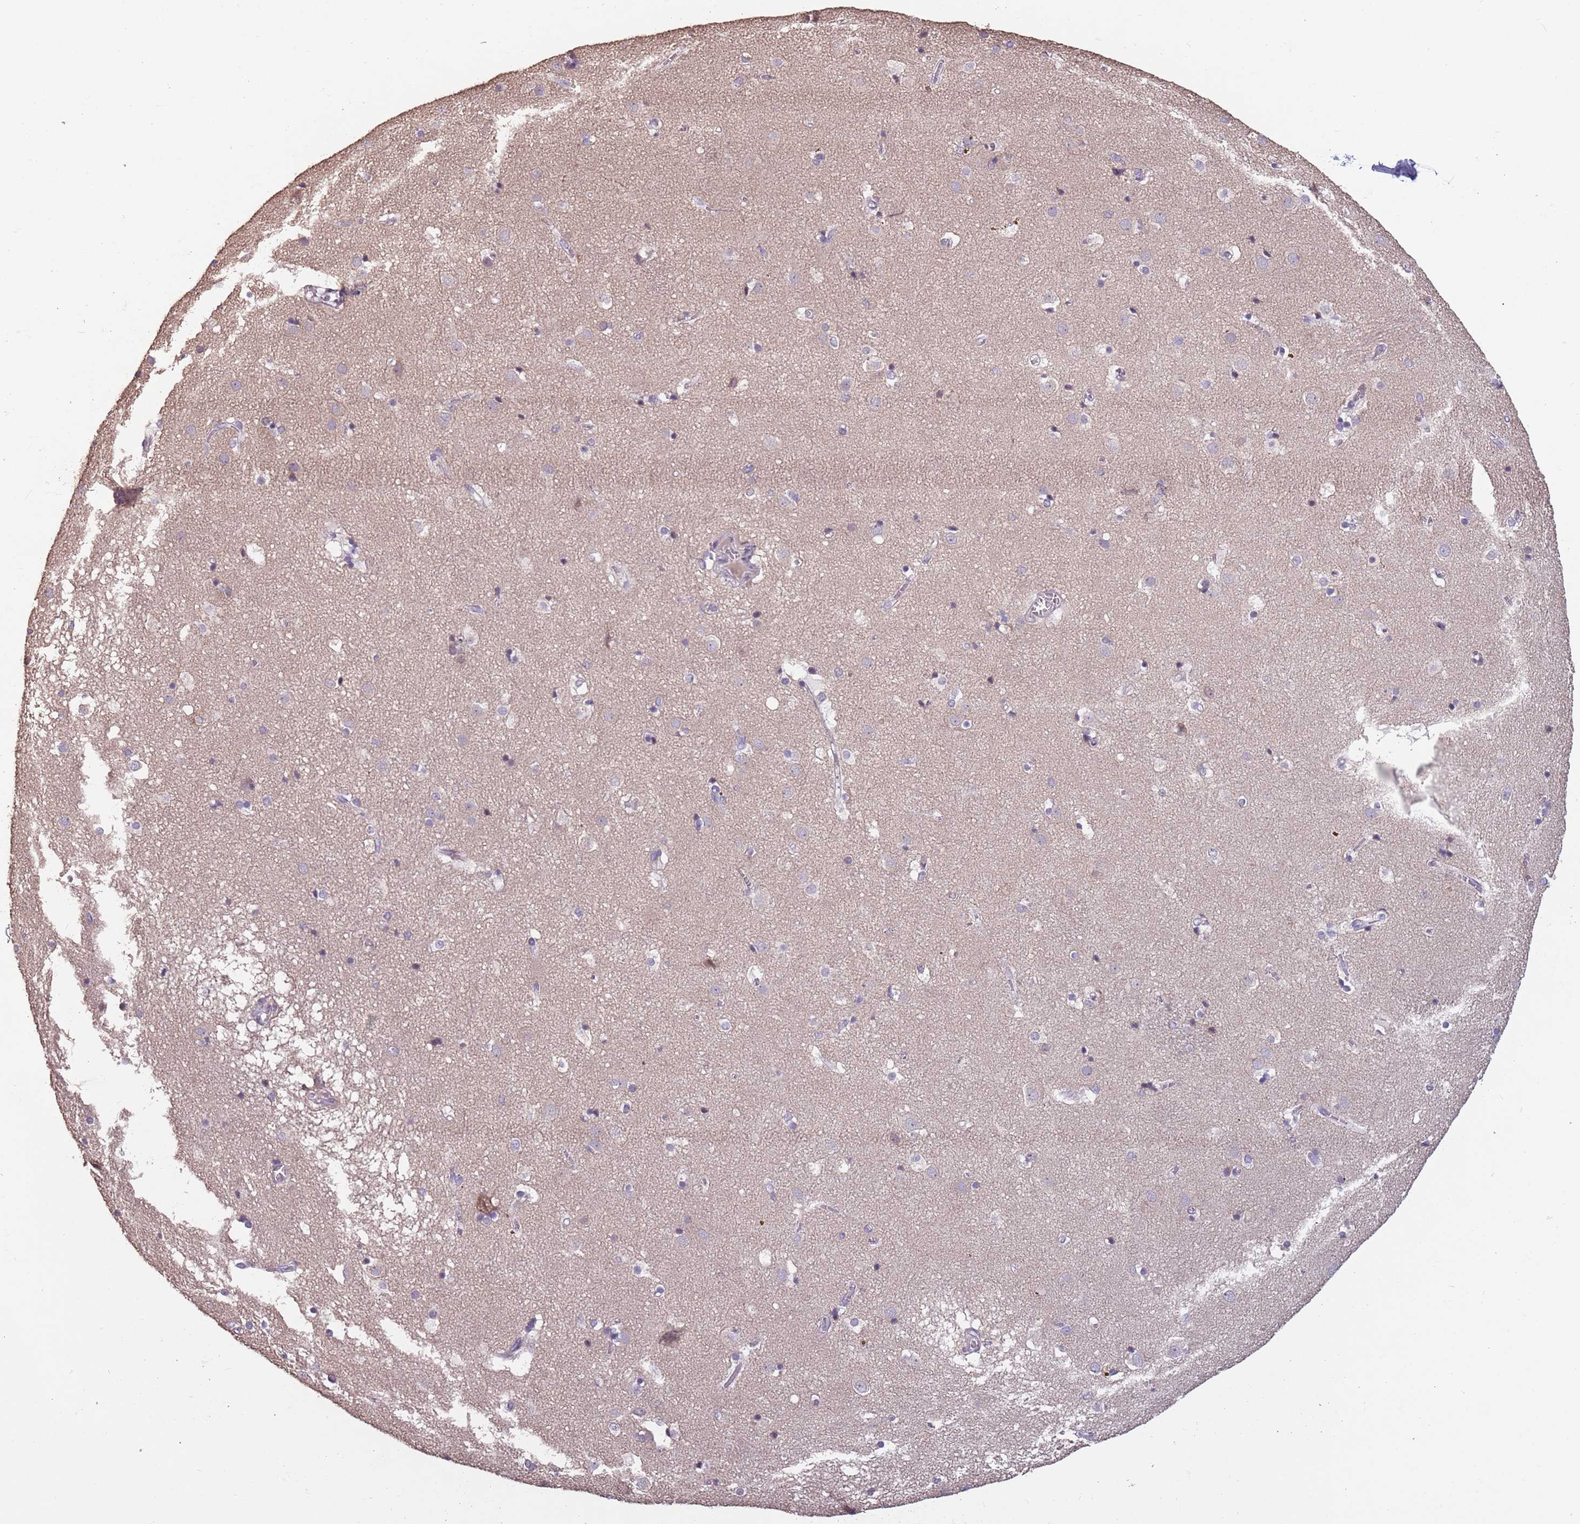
{"staining": {"intensity": "negative", "quantity": "none", "location": "none"}, "tissue": "caudate", "cell_type": "Glial cells", "image_type": "normal", "snomed": [{"axis": "morphology", "description": "Normal tissue, NOS"}, {"axis": "topography", "description": "Lateral ventricle wall"}], "caption": "A high-resolution image shows immunohistochemistry (IHC) staining of normal caudate, which shows no significant expression in glial cells. Nuclei are stained in blue.", "gene": "MBD3L1", "patient": {"sex": "male", "age": 70}}